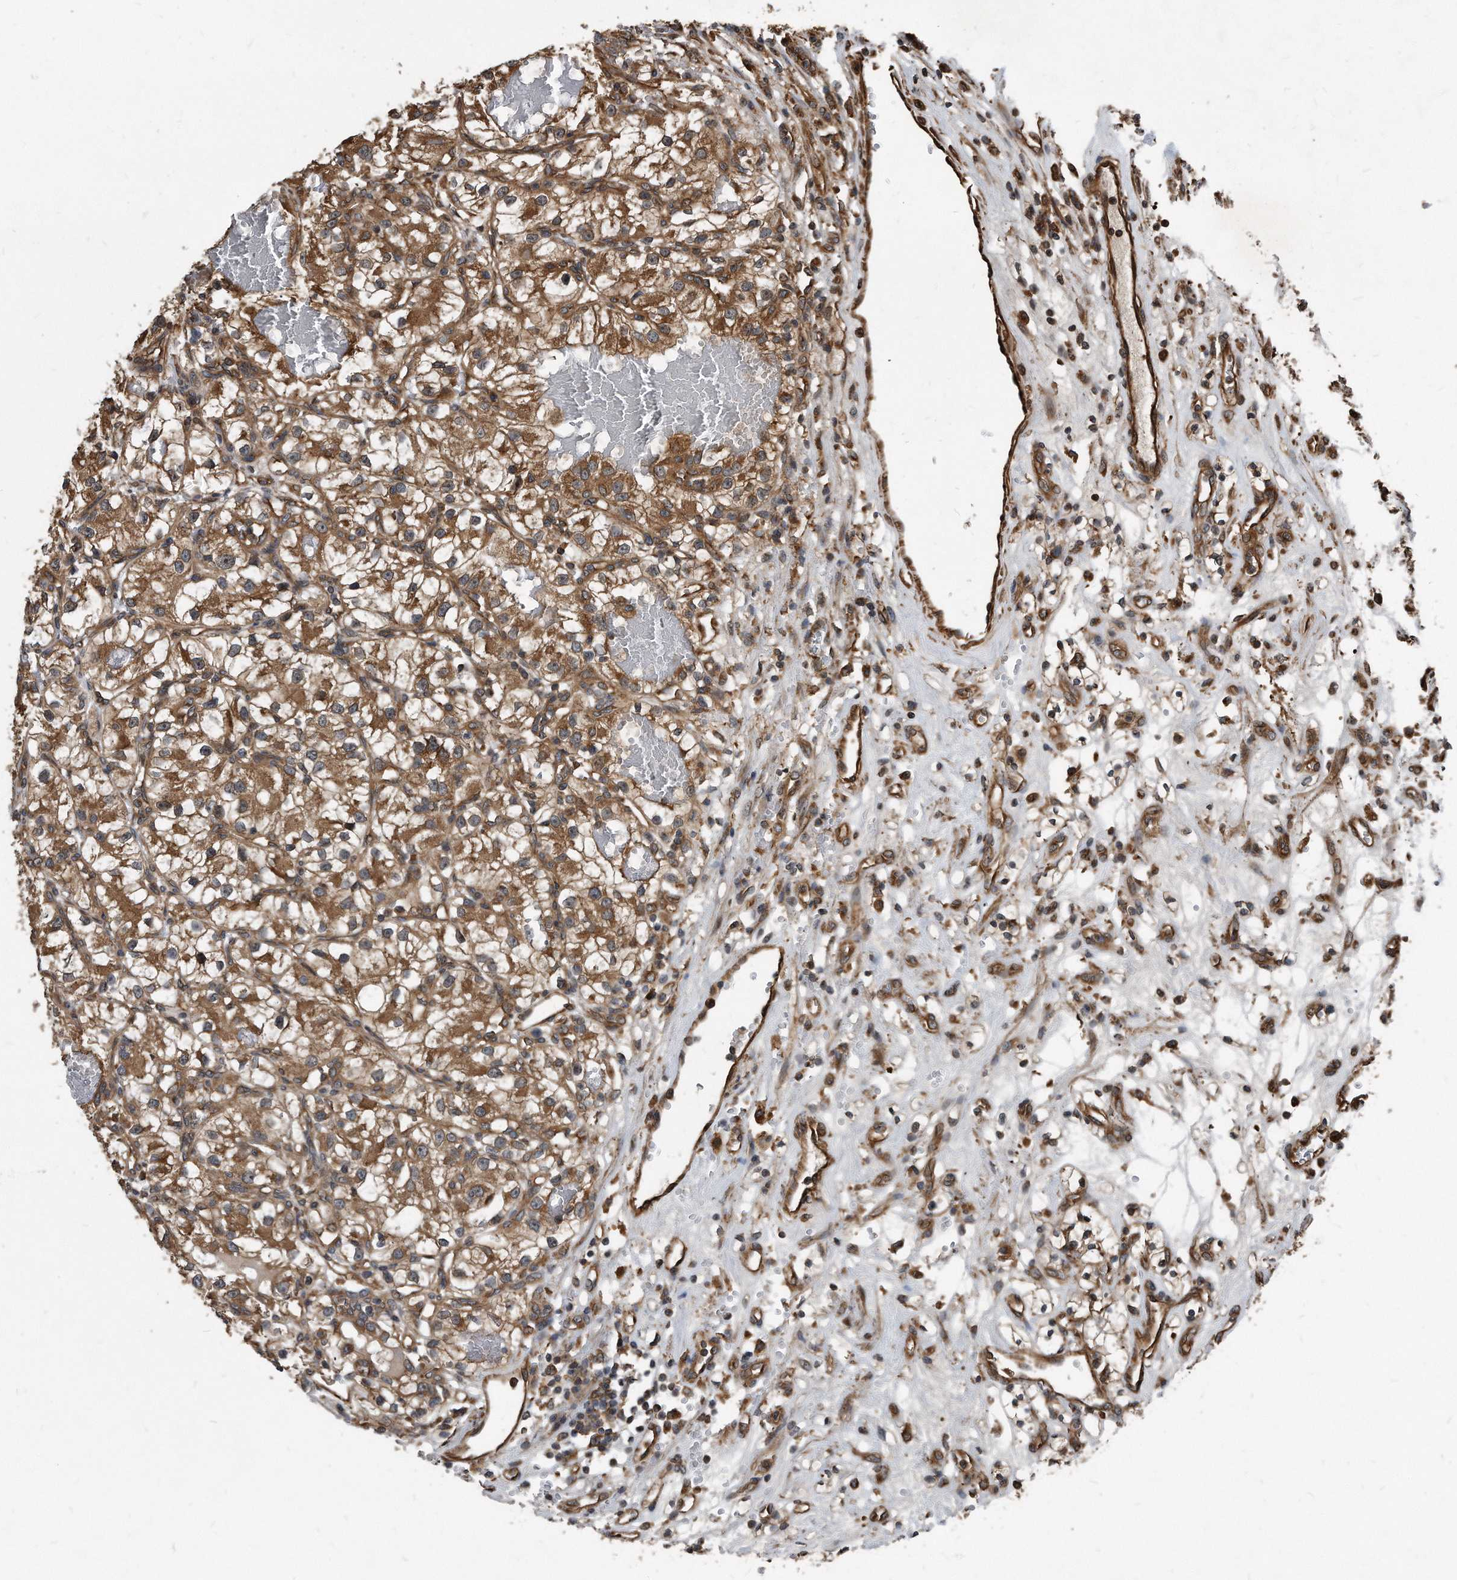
{"staining": {"intensity": "moderate", "quantity": ">75%", "location": "cytoplasmic/membranous"}, "tissue": "renal cancer", "cell_type": "Tumor cells", "image_type": "cancer", "snomed": [{"axis": "morphology", "description": "Adenocarcinoma, NOS"}, {"axis": "topography", "description": "Kidney"}], "caption": "An immunohistochemistry histopathology image of tumor tissue is shown. Protein staining in brown highlights moderate cytoplasmic/membranous positivity in renal cancer within tumor cells.", "gene": "FAM136A", "patient": {"sex": "female", "age": 57}}